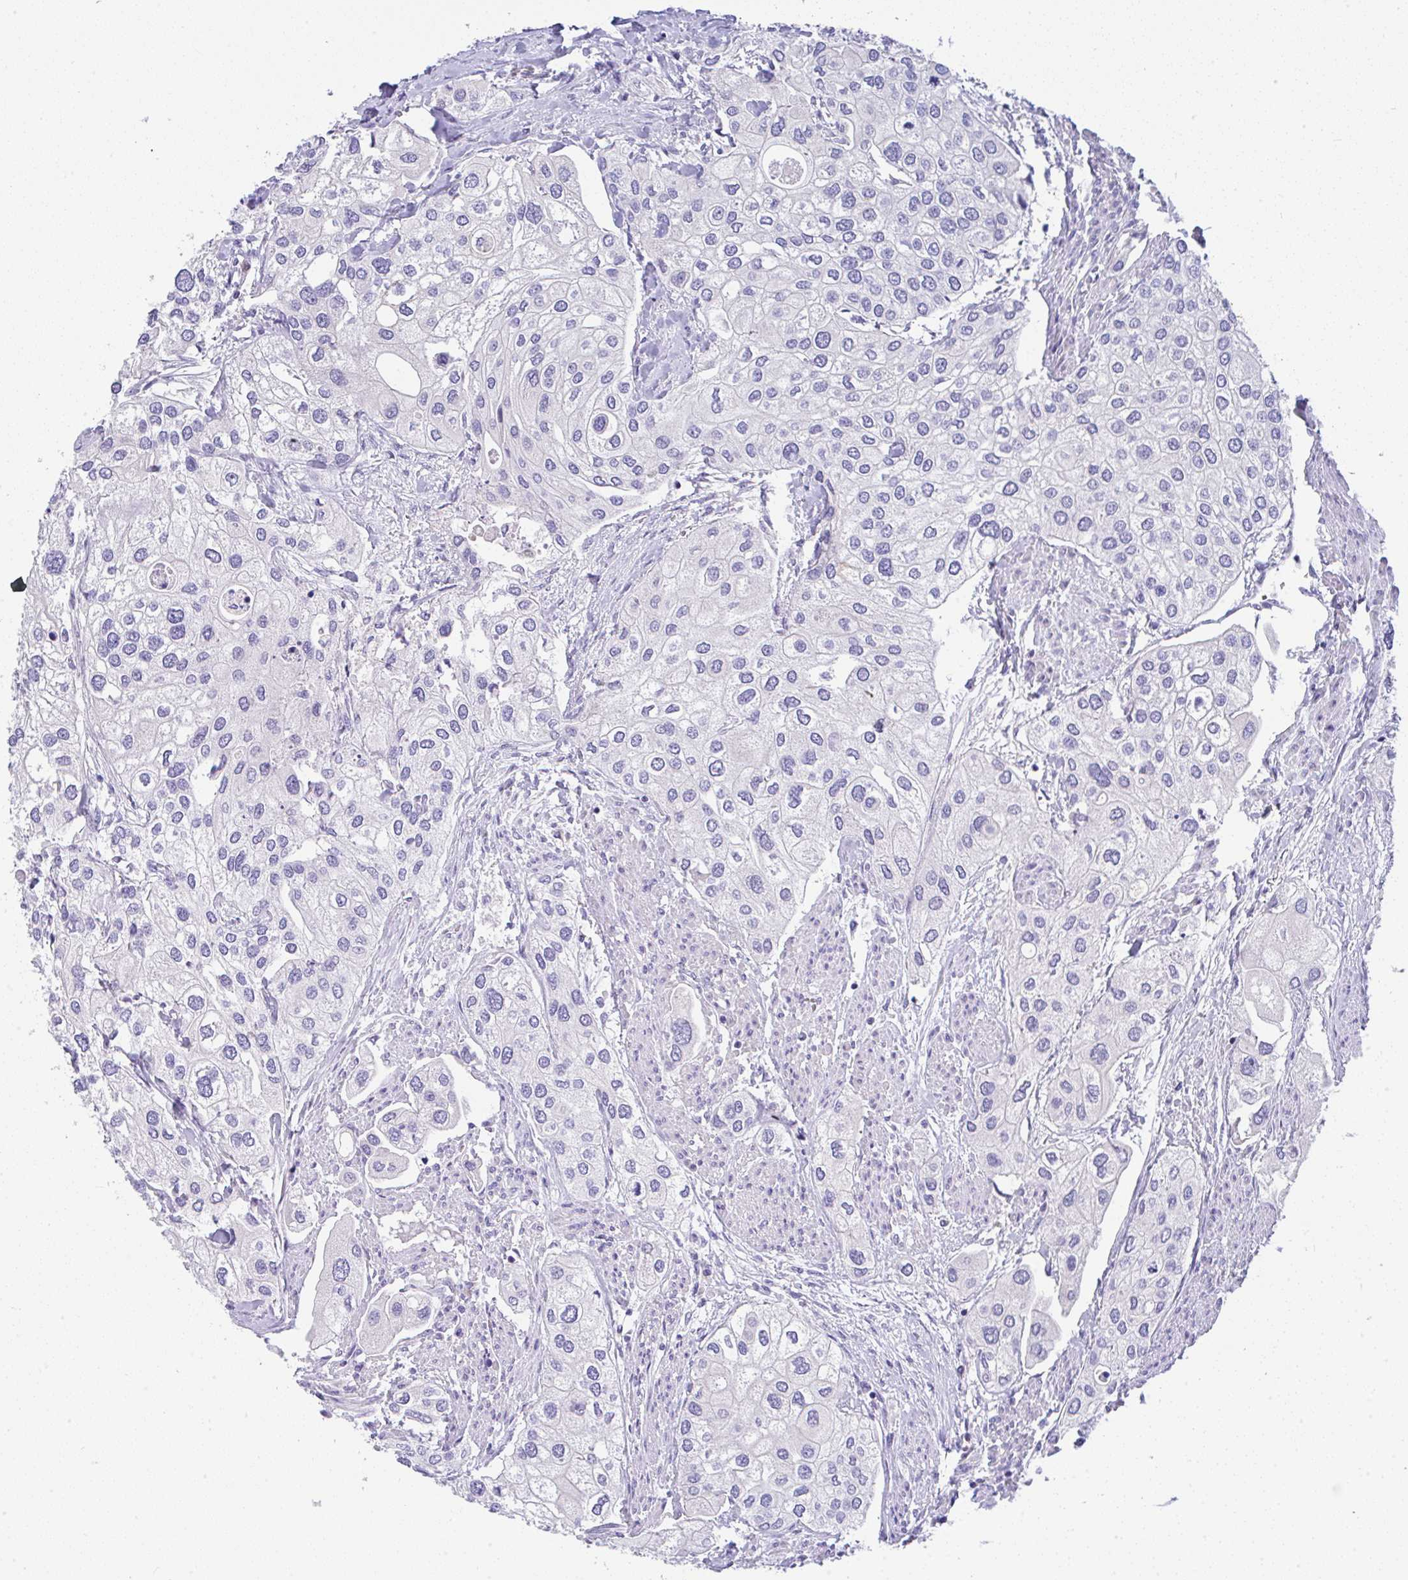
{"staining": {"intensity": "negative", "quantity": "none", "location": "none"}, "tissue": "urothelial cancer", "cell_type": "Tumor cells", "image_type": "cancer", "snomed": [{"axis": "morphology", "description": "Urothelial carcinoma, High grade"}, {"axis": "topography", "description": "Urinary bladder"}], "caption": "An immunohistochemistry (IHC) photomicrograph of urothelial cancer is shown. There is no staining in tumor cells of urothelial cancer. The staining is performed using DAB (3,3'-diaminobenzidine) brown chromogen with nuclei counter-stained in using hematoxylin.", "gene": "SERPINE3", "patient": {"sex": "male", "age": 64}}